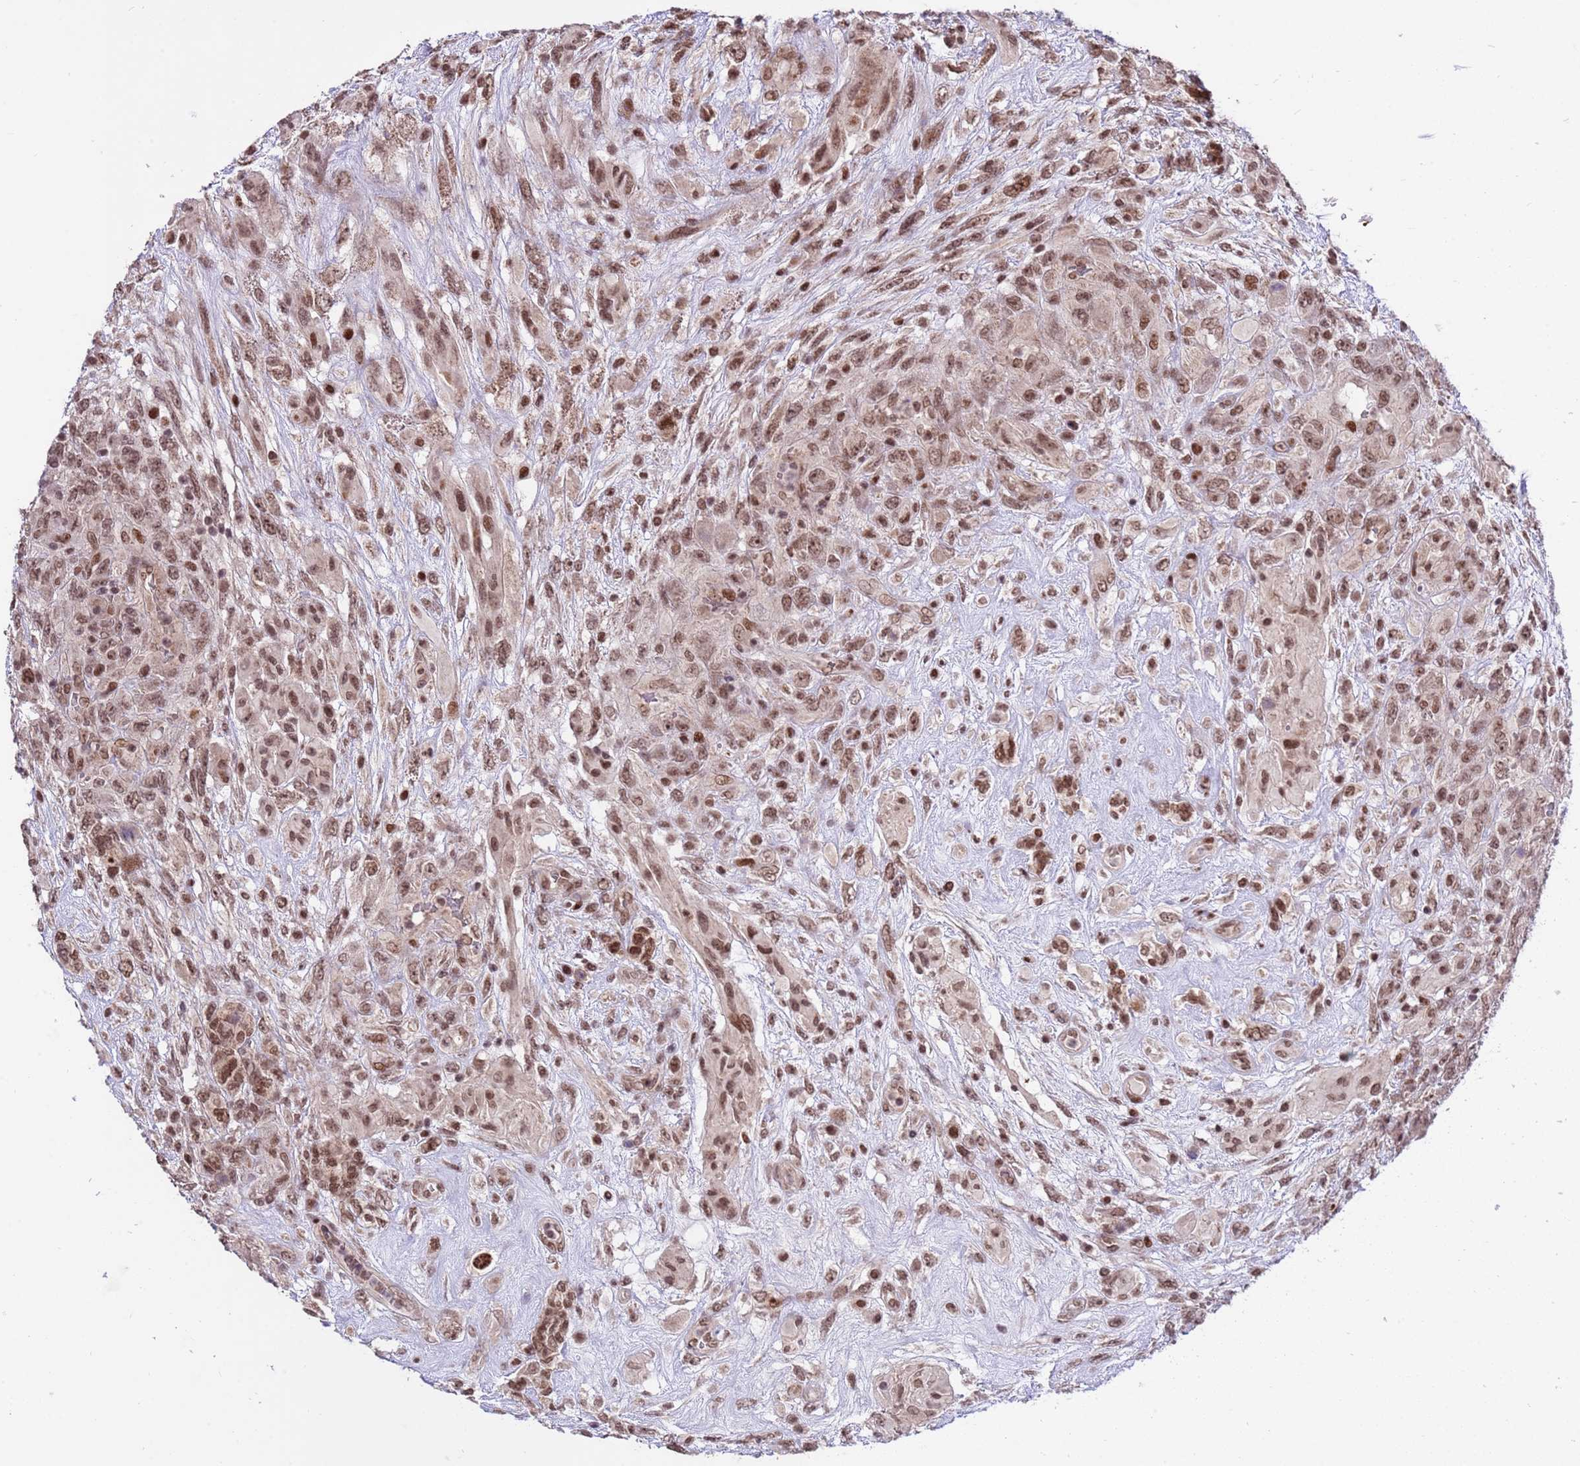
{"staining": {"intensity": "moderate", "quantity": ">75%", "location": "nuclear"}, "tissue": "glioma", "cell_type": "Tumor cells", "image_type": "cancer", "snomed": [{"axis": "morphology", "description": "Glioma, malignant, High grade"}, {"axis": "topography", "description": "Brain"}], "caption": "Protein analysis of malignant glioma (high-grade) tissue demonstrates moderate nuclear staining in approximately >75% of tumor cells.", "gene": "PPM1H", "patient": {"sex": "male", "age": 61}}